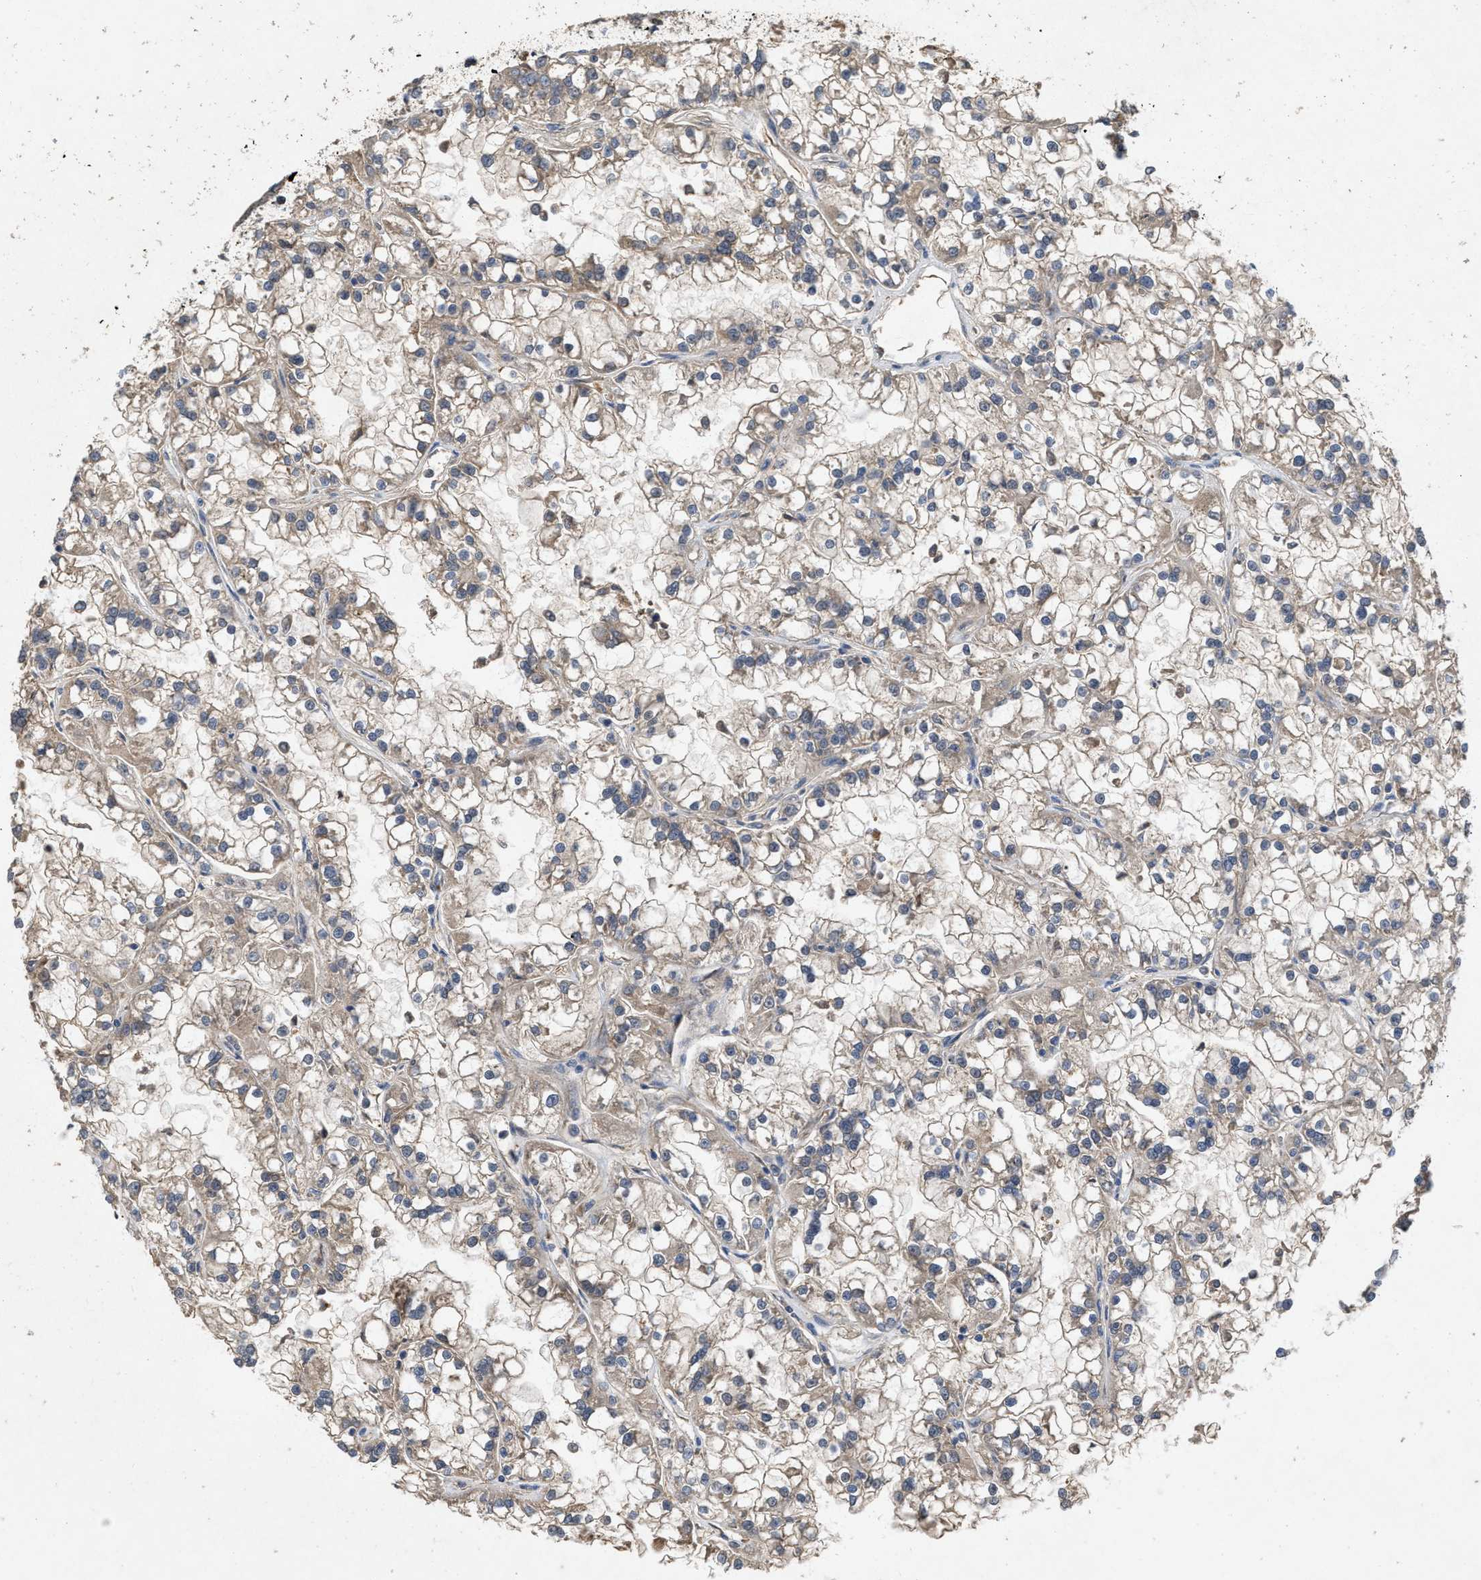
{"staining": {"intensity": "weak", "quantity": "<25%", "location": "cytoplasmic/membranous"}, "tissue": "renal cancer", "cell_type": "Tumor cells", "image_type": "cancer", "snomed": [{"axis": "morphology", "description": "Adenocarcinoma, NOS"}, {"axis": "topography", "description": "Kidney"}], "caption": "This is an immunohistochemistry histopathology image of human renal cancer. There is no expression in tumor cells.", "gene": "LPAR2", "patient": {"sex": "female", "age": 52}}